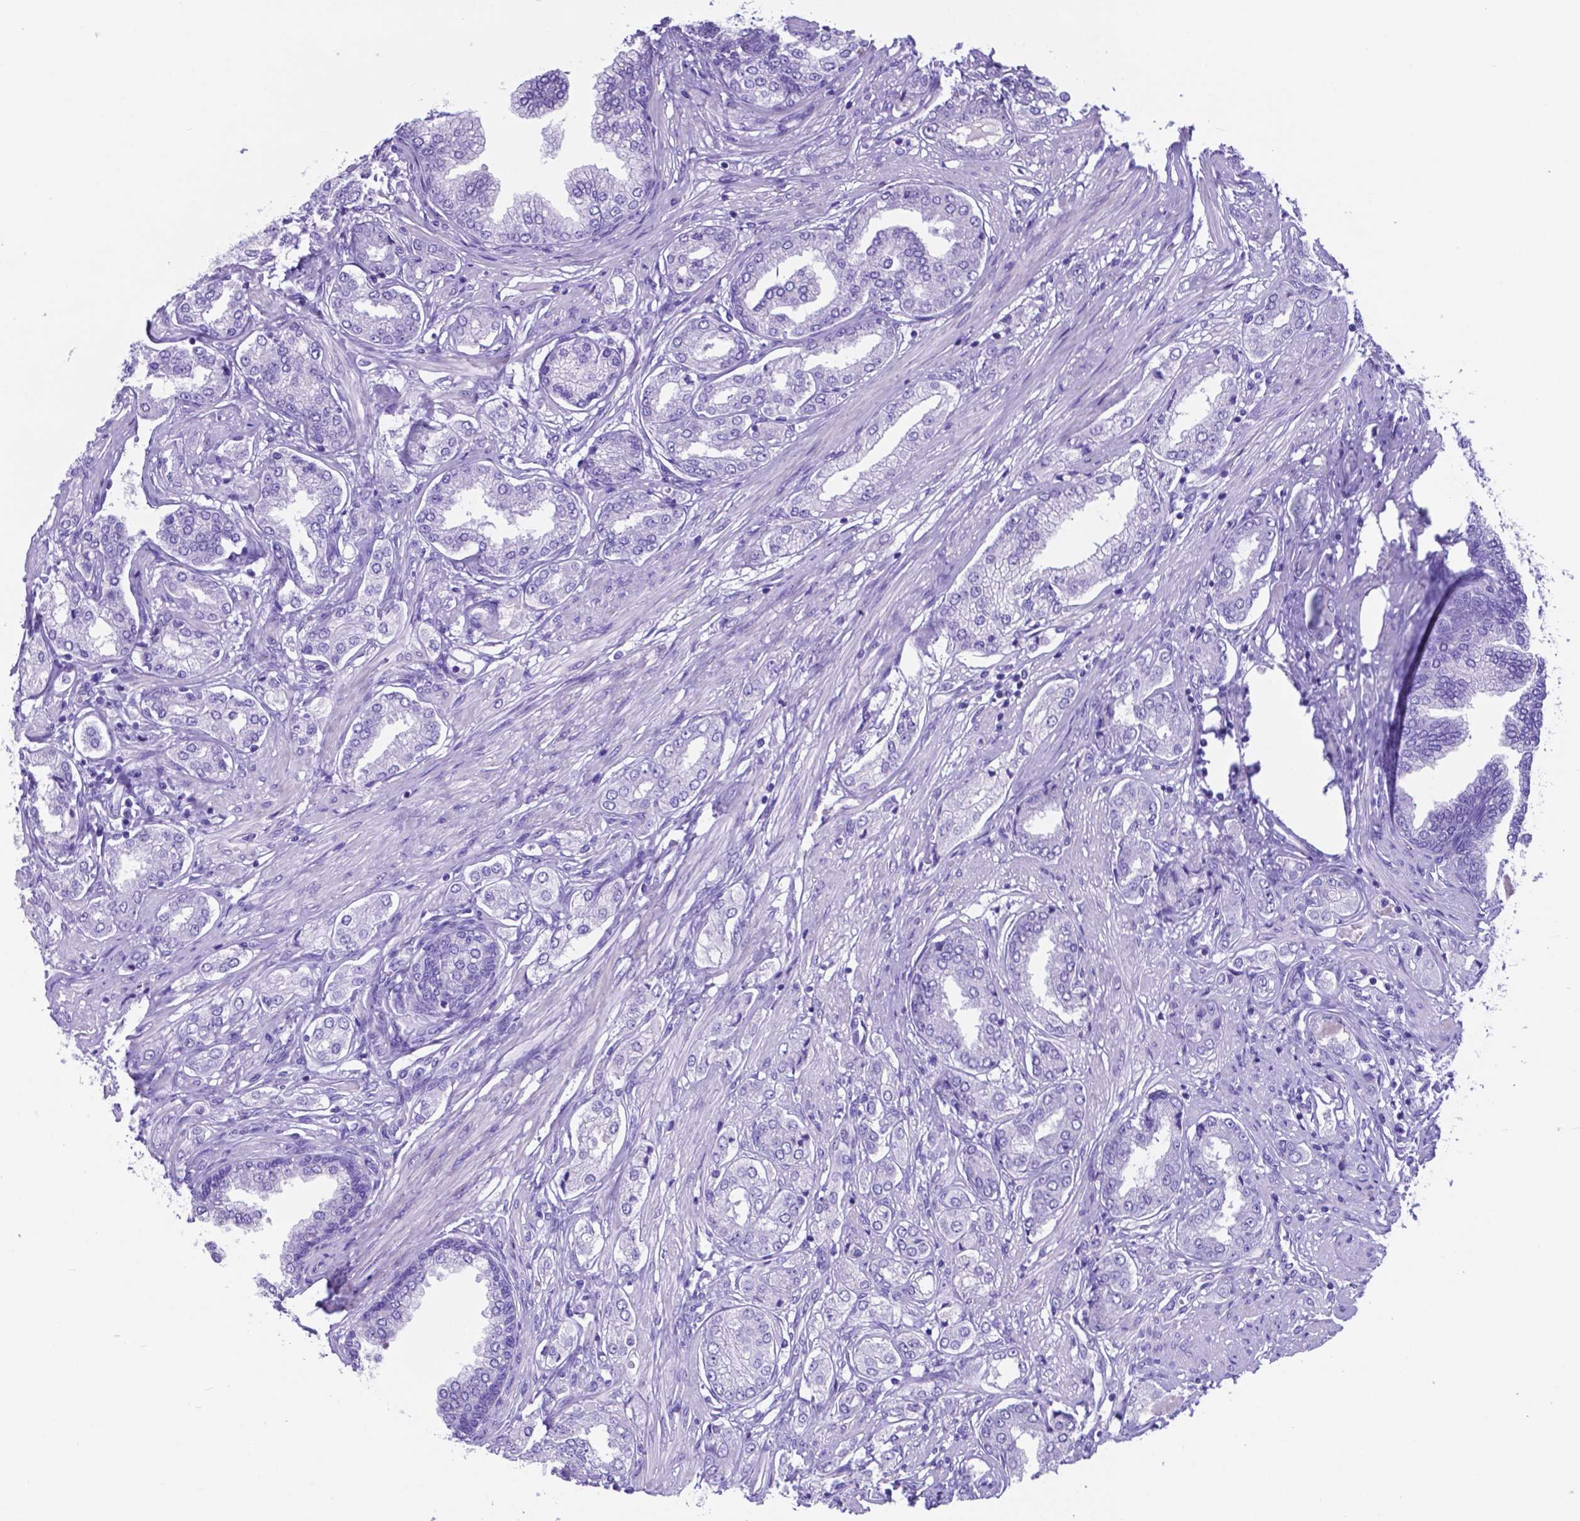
{"staining": {"intensity": "negative", "quantity": "none", "location": "none"}, "tissue": "prostate cancer", "cell_type": "Tumor cells", "image_type": "cancer", "snomed": [{"axis": "morphology", "description": "Adenocarcinoma, NOS"}, {"axis": "topography", "description": "Prostate"}], "caption": "The photomicrograph shows no staining of tumor cells in prostate cancer.", "gene": "DNAAF8", "patient": {"sex": "male", "age": 63}}